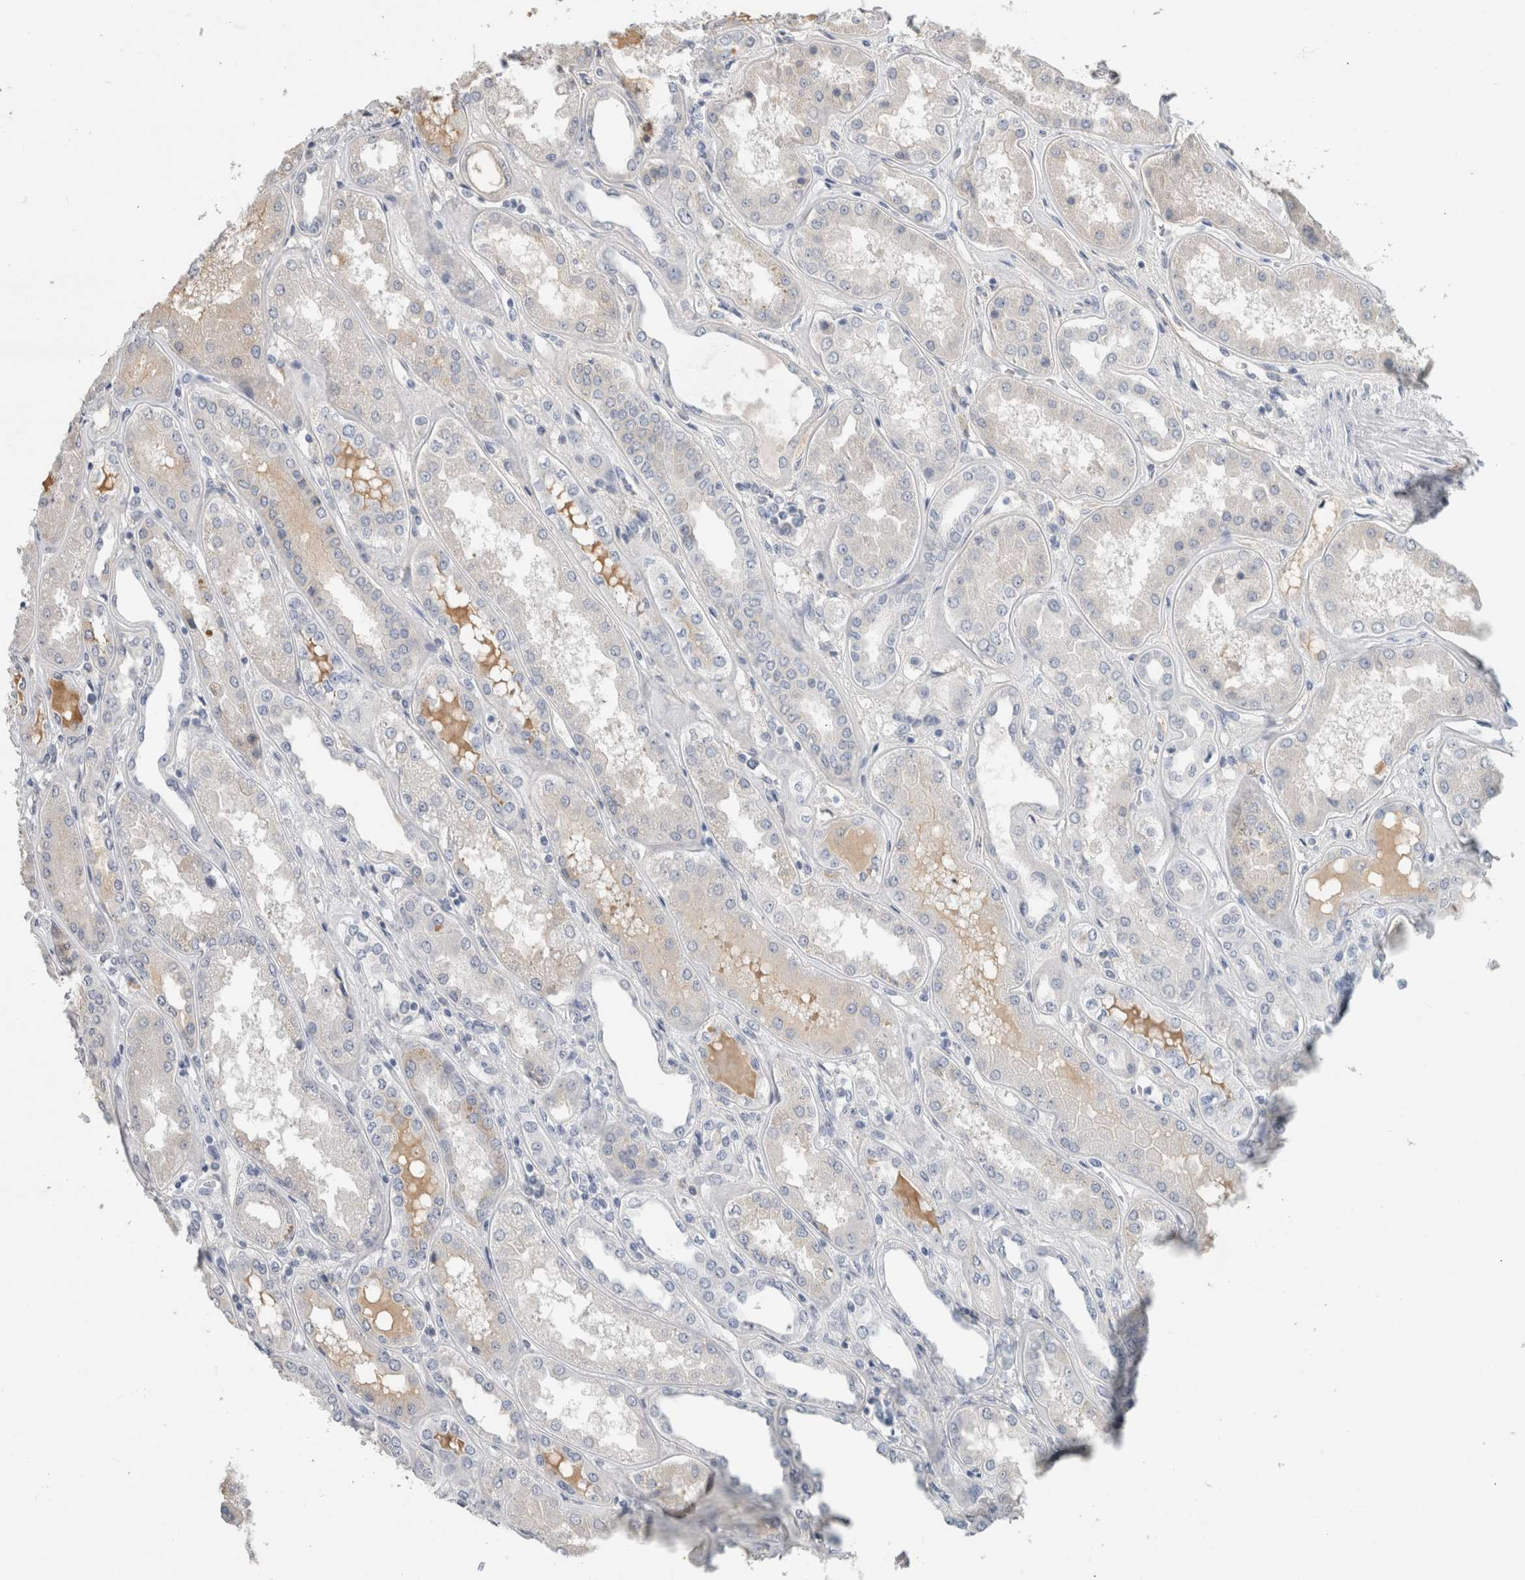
{"staining": {"intensity": "negative", "quantity": "none", "location": "none"}, "tissue": "kidney", "cell_type": "Cells in glomeruli", "image_type": "normal", "snomed": [{"axis": "morphology", "description": "Normal tissue, NOS"}, {"axis": "topography", "description": "Kidney"}], "caption": "Unremarkable kidney was stained to show a protein in brown. There is no significant staining in cells in glomeruli. (Brightfield microscopy of DAB (3,3'-diaminobenzidine) immunohistochemistry at high magnification).", "gene": "SCGB1A1", "patient": {"sex": "female", "age": 56}}